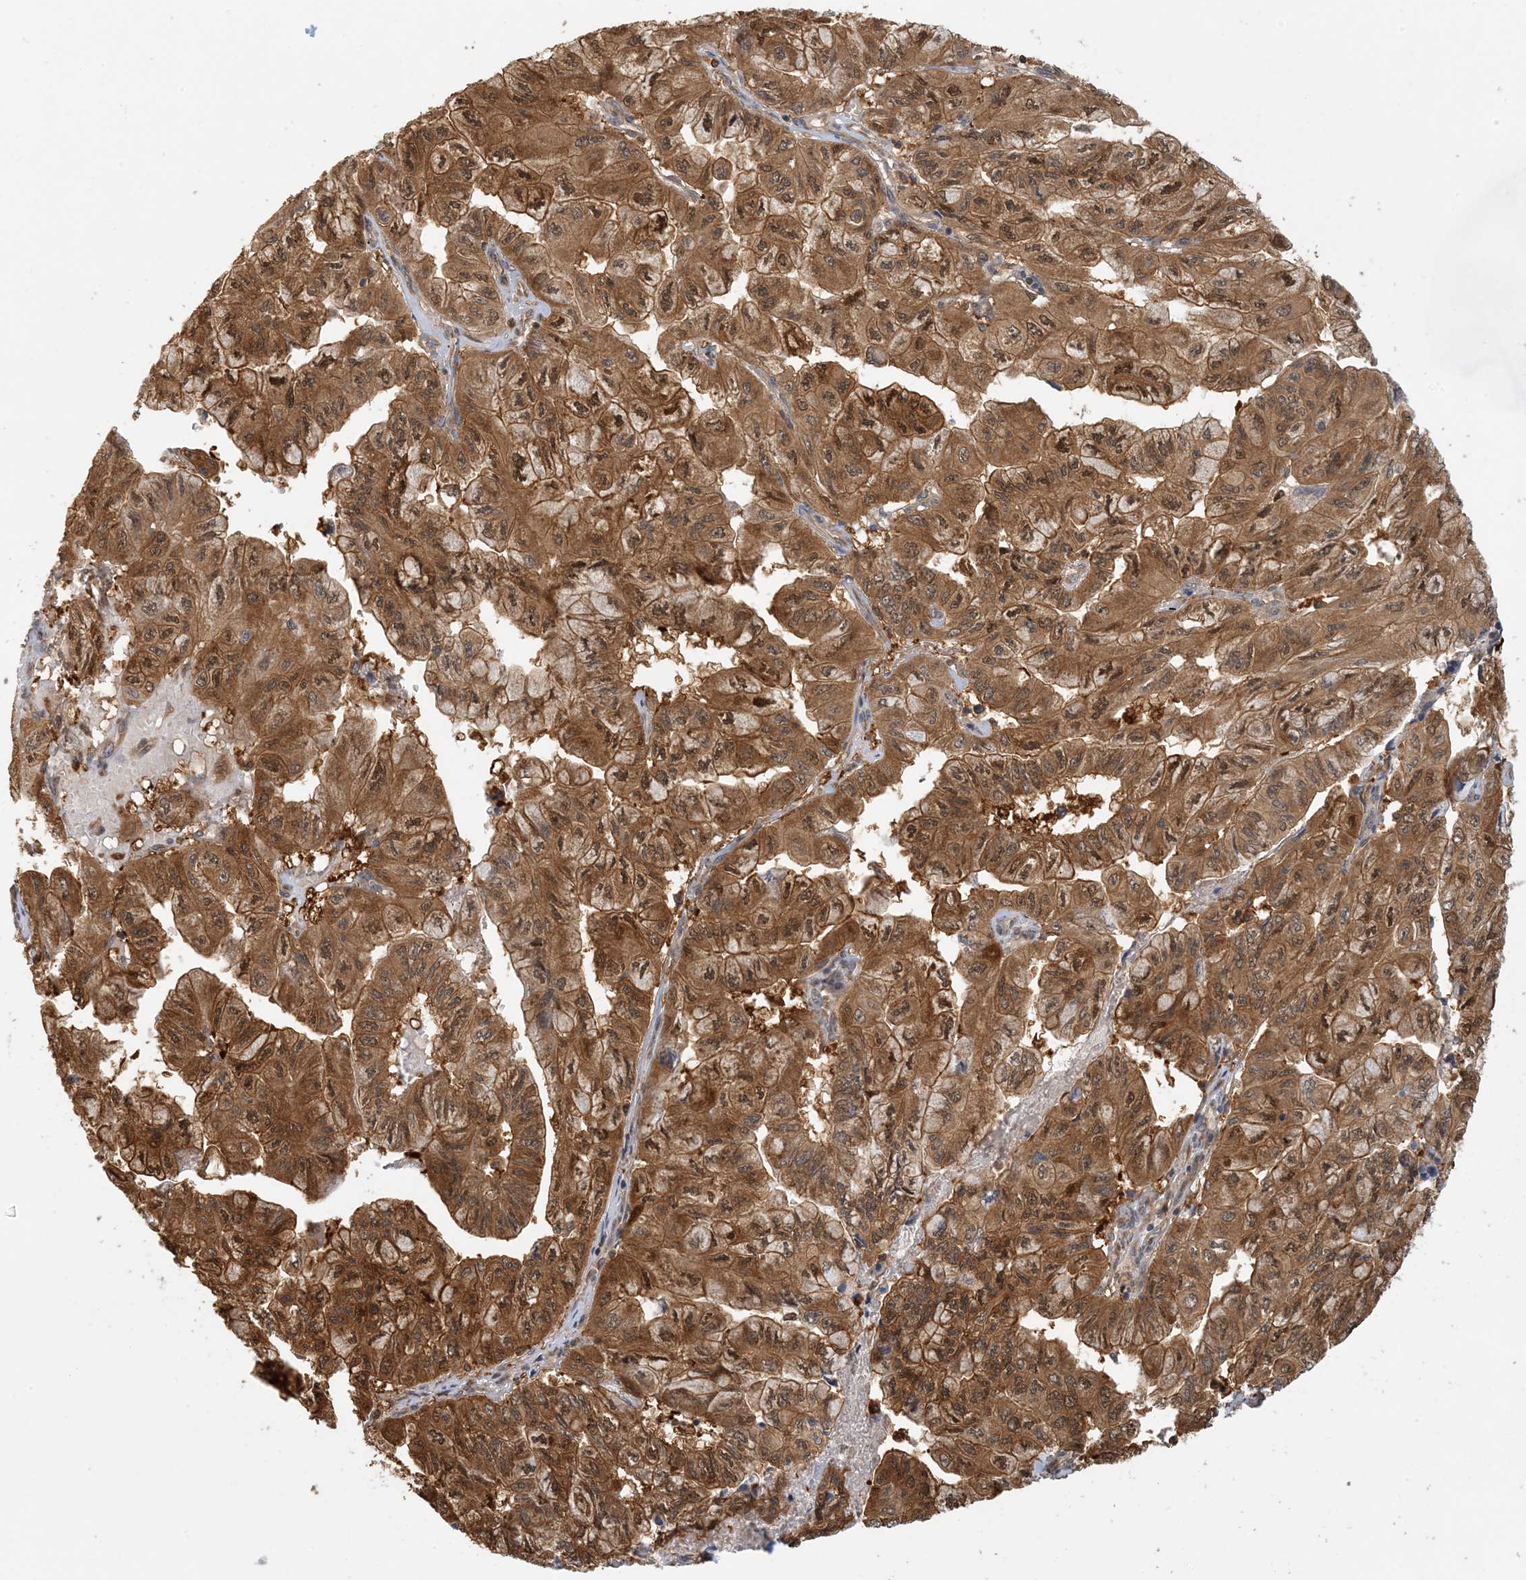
{"staining": {"intensity": "strong", "quantity": ">75%", "location": "cytoplasmic/membranous,nuclear"}, "tissue": "pancreatic cancer", "cell_type": "Tumor cells", "image_type": "cancer", "snomed": [{"axis": "morphology", "description": "Adenocarcinoma, NOS"}, {"axis": "topography", "description": "Pancreas"}], "caption": "Immunohistochemical staining of pancreatic adenocarcinoma reveals high levels of strong cytoplasmic/membranous and nuclear positivity in approximately >75% of tumor cells. The protein of interest is shown in brown color, while the nuclei are stained blue.", "gene": "HNMT", "patient": {"sex": "male", "age": 51}}